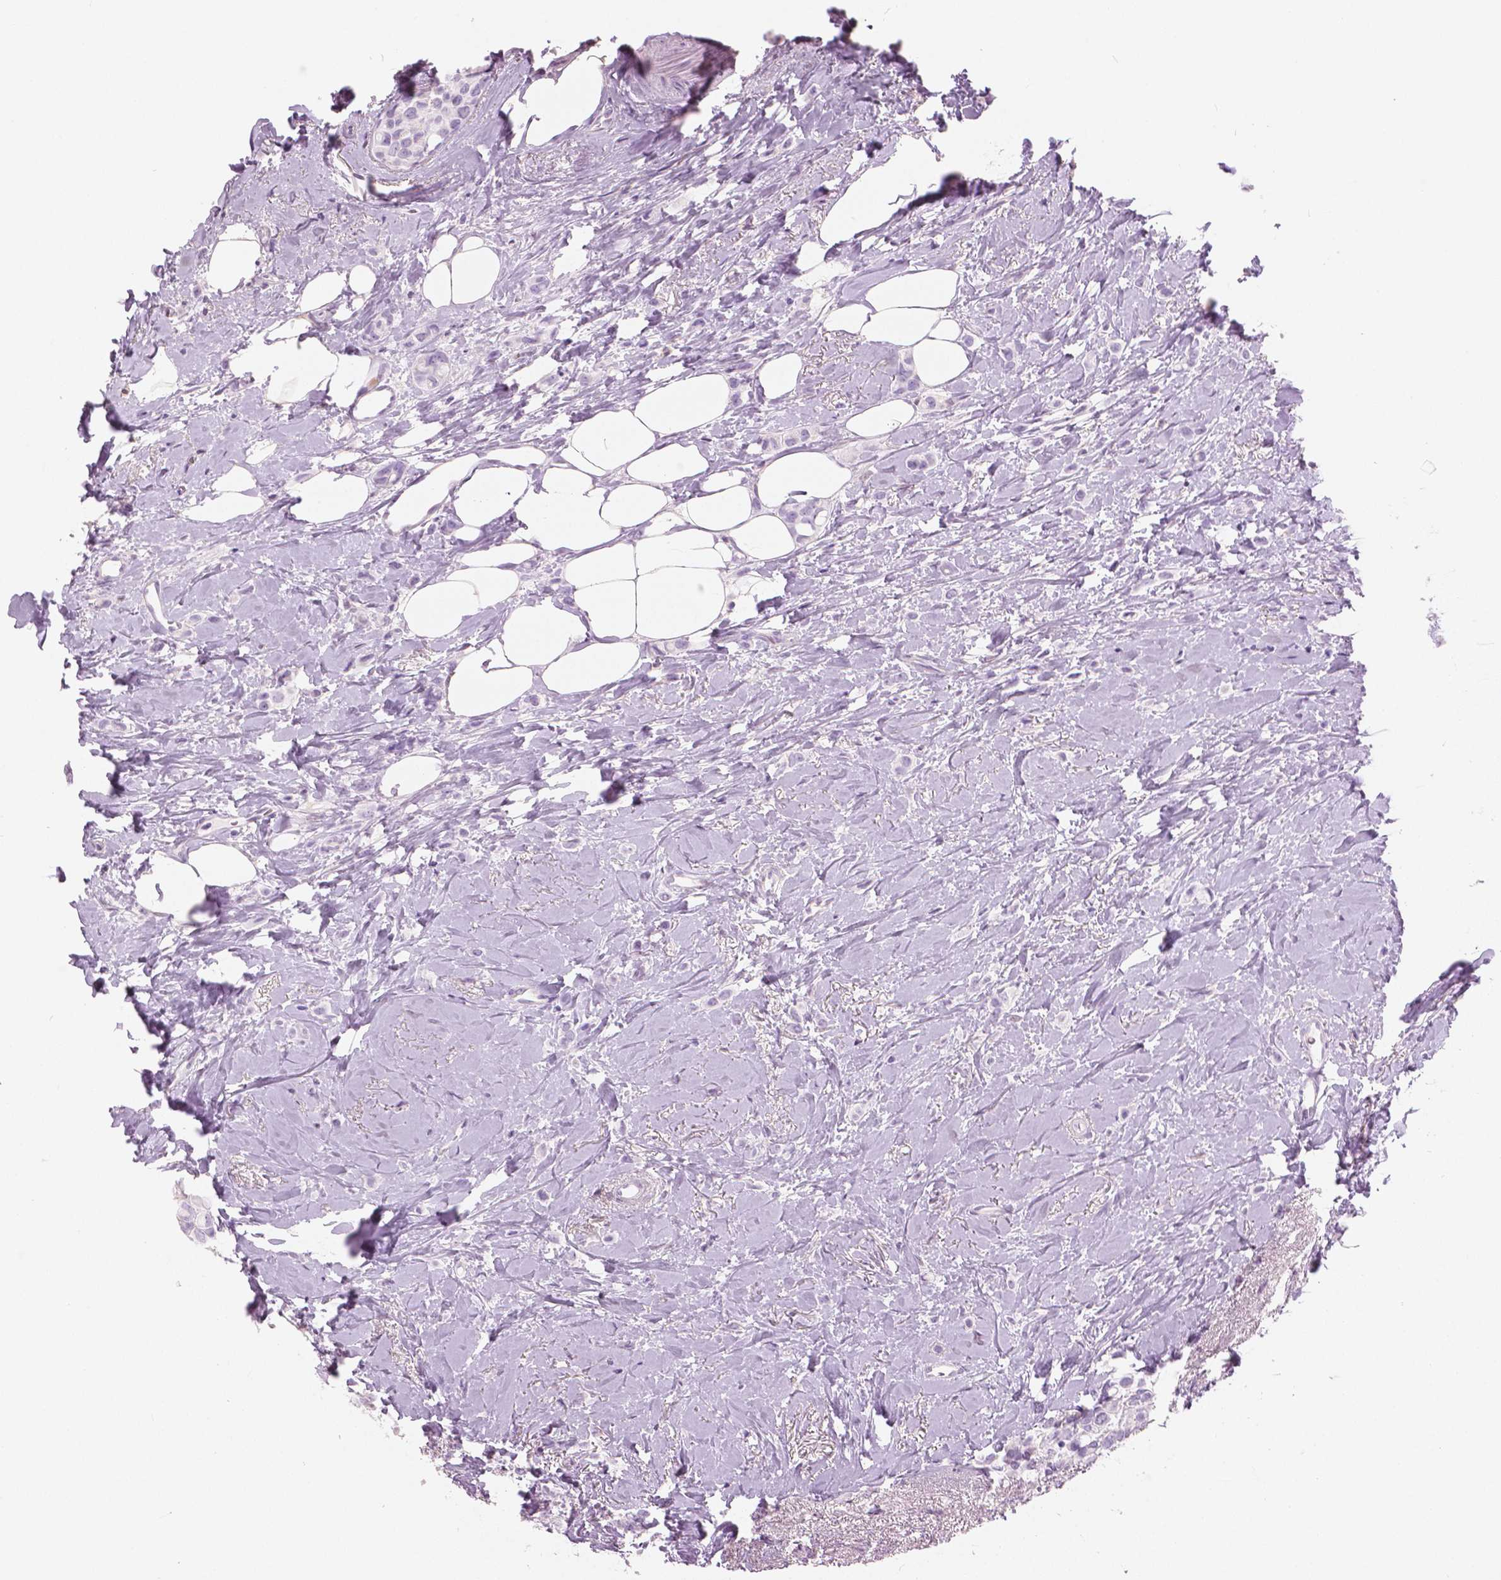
{"staining": {"intensity": "negative", "quantity": "none", "location": "none"}, "tissue": "breast cancer", "cell_type": "Tumor cells", "image_type": "cancer", "snomed": [{"axis": "morphology", "description": "Lobular carcinoma"}, {"axis": "topography", "description": "Breast"}], "caption": "Breast lobular carcinoma stained for a protein using immunohistochemistry shows no expression tumor cells.", "gene": "GALM", "patient": {"sex": "female", "age": 66}}